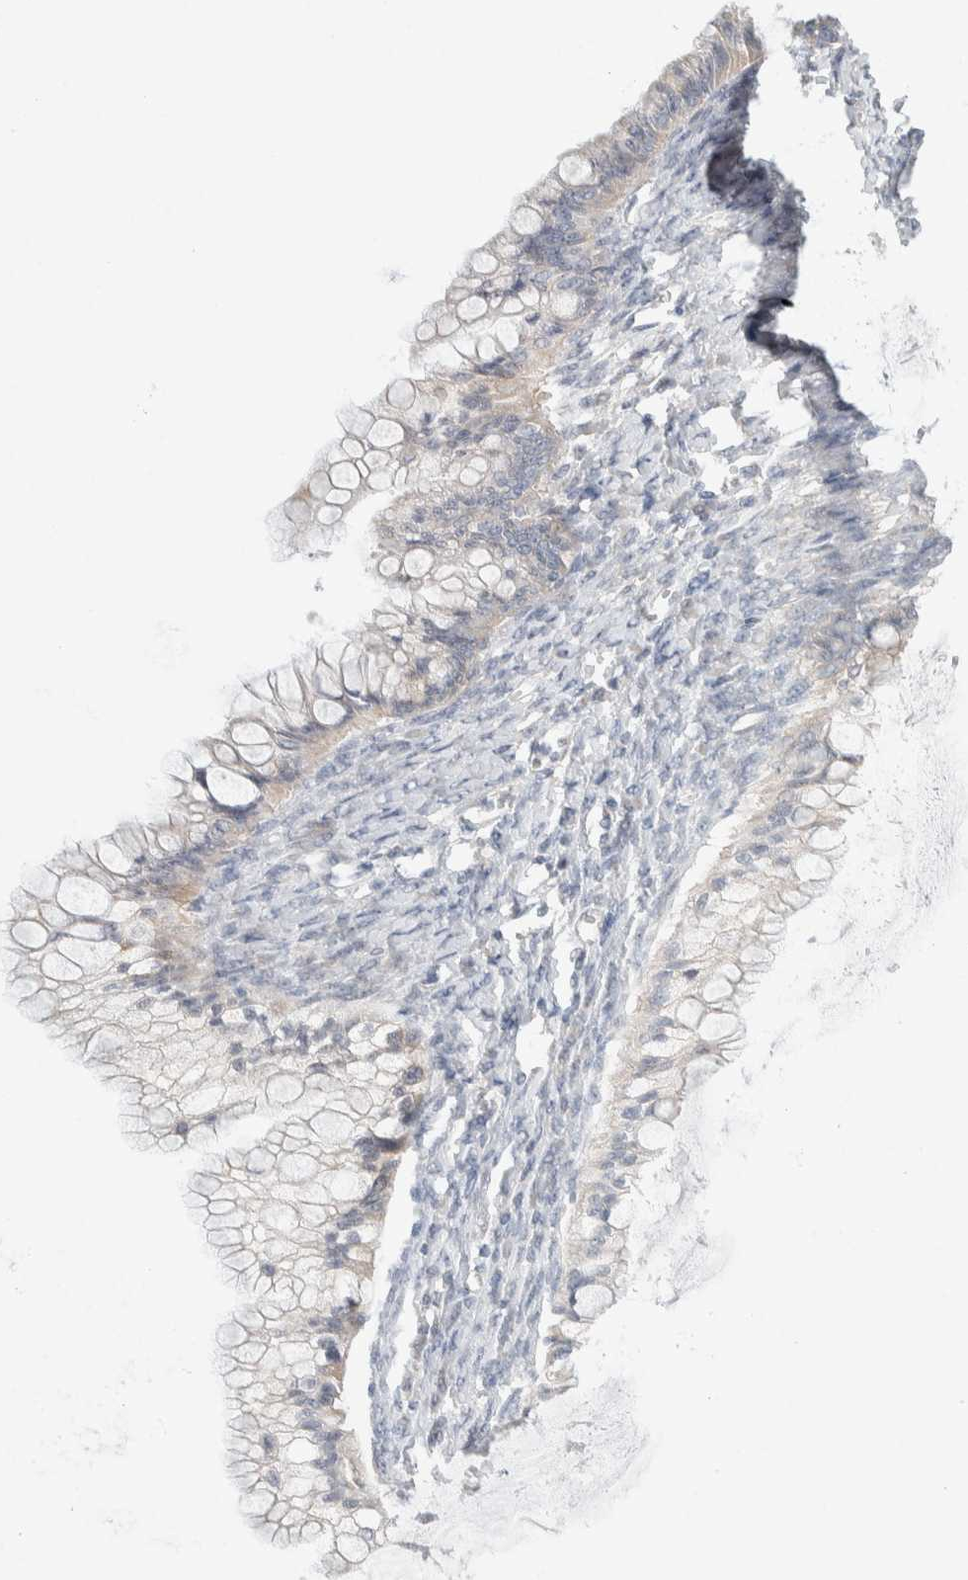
{"staining": {"intensity": "negative", "quantity": "none", "location": "none"}, "tissue": "ovarian cancer", "cell_type": "Tumor cells", "image_type": "cancer", "snomed": [{"axis": "morphology", "description": "Cystadenocarcinoma, mucinous, NOS"}, {"axis": "topography", "description": "Ovary"}], "caption": "The image exhibits no significant expression in tumor cells of ovarian cancer. (Brightfield microscopy of DAB (3,3'-diaminobenzidine) immunohistochemistry (IHC) at high magnification).", "gene": "CMTM4", "patient": {"sex": "female", "age": 57}}